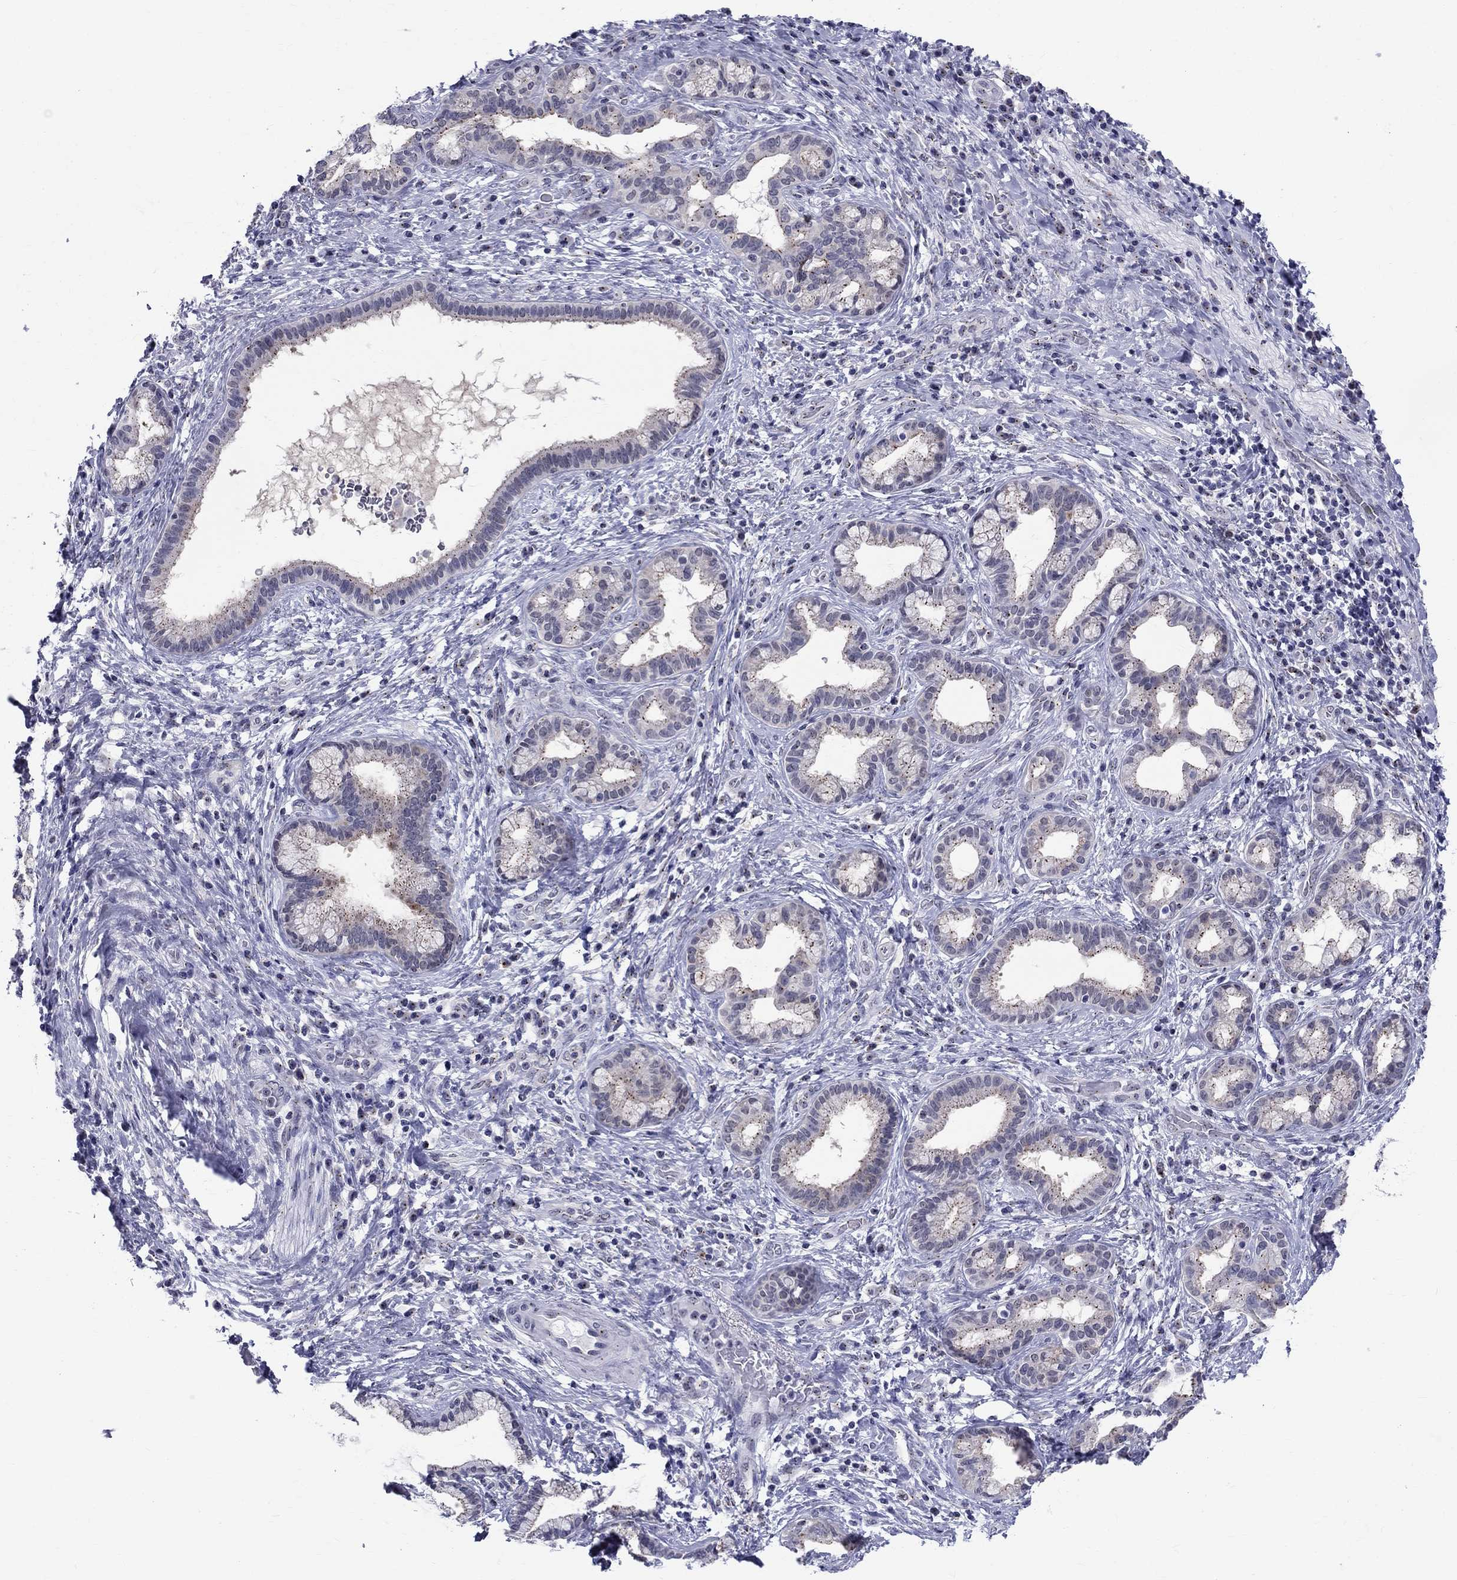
{"staining": {"intensity": "moderate", "quantity": "<25%", "location": "cytoplasmic/membranous"}, "tissue": "liver cancer", "cell_type": "Tumor cells", "image_type": "cancer", "snomed": [{"axis": "morphology", "description": "Cholangiocarcinoma"}, {"axis": "topography", "description": "Liver"}], "caption": "Liver cholangiocarcinoma stained for a protein (brown) displays moderate cytoplasmic/membranous positive positivity in about <25% of tumor cells.", "gene": "CEP43", "patient": {"sex": "female", "age": 73}}